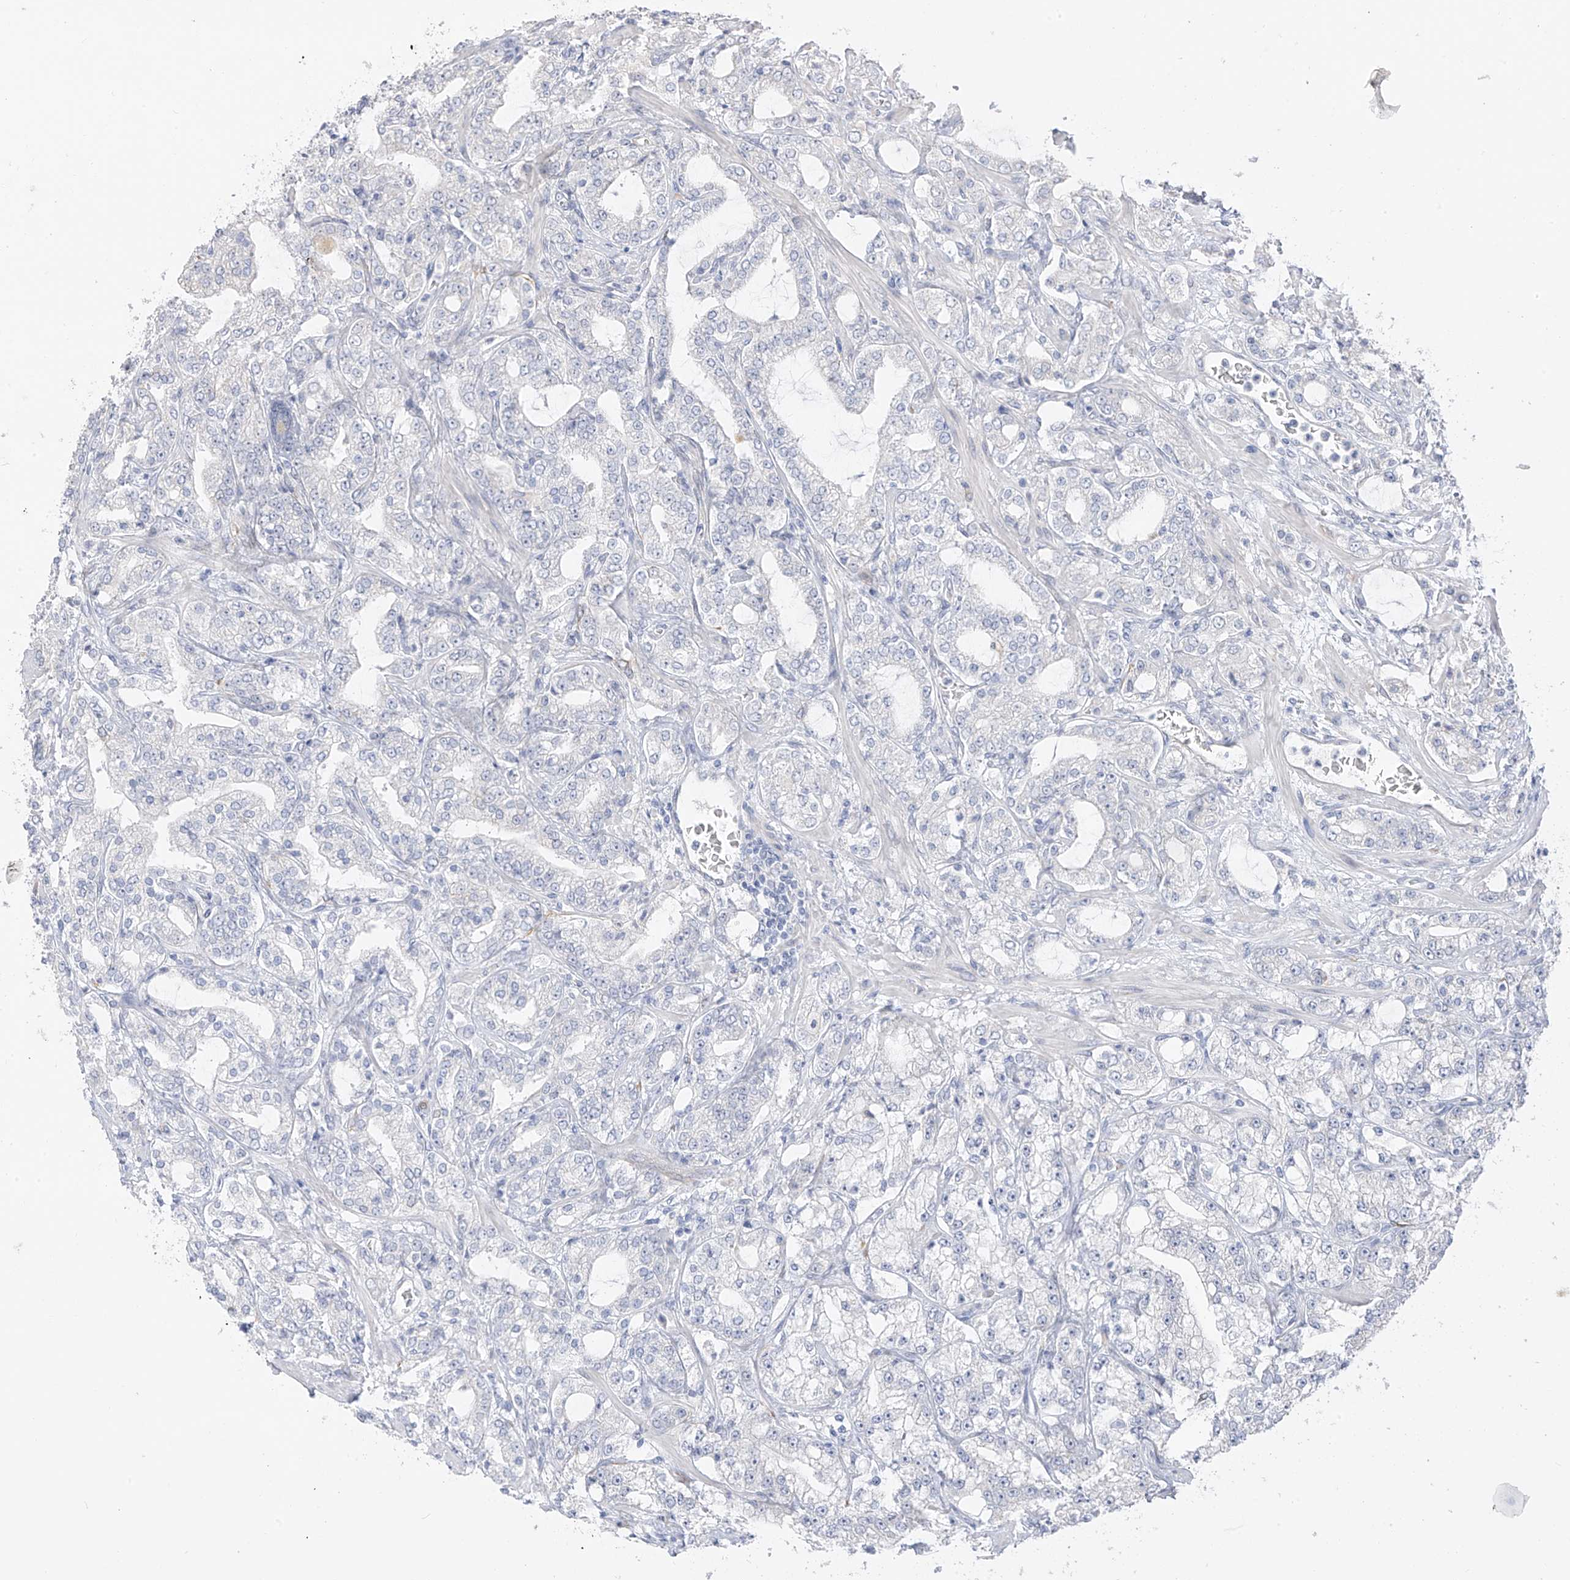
{"staining": {"intensity": "negative", "quantity": "none", "location": "none"}, "tissue": "prostate cancer", "cell_type": "Tumor cells", "image_type": "cancer", "snomed": [{"axis": "morphology", "description": "Adenocarcinoma, High grade"}, {"axis": "topography", "description": "Prostate"}], "caption": "This is an IHC micrograph of human prostate high-grade adenocarcinoma. There is no staining in tumor cells.", "gene": "DCDC2", "patient": {"sex": "male", "age": 64}}